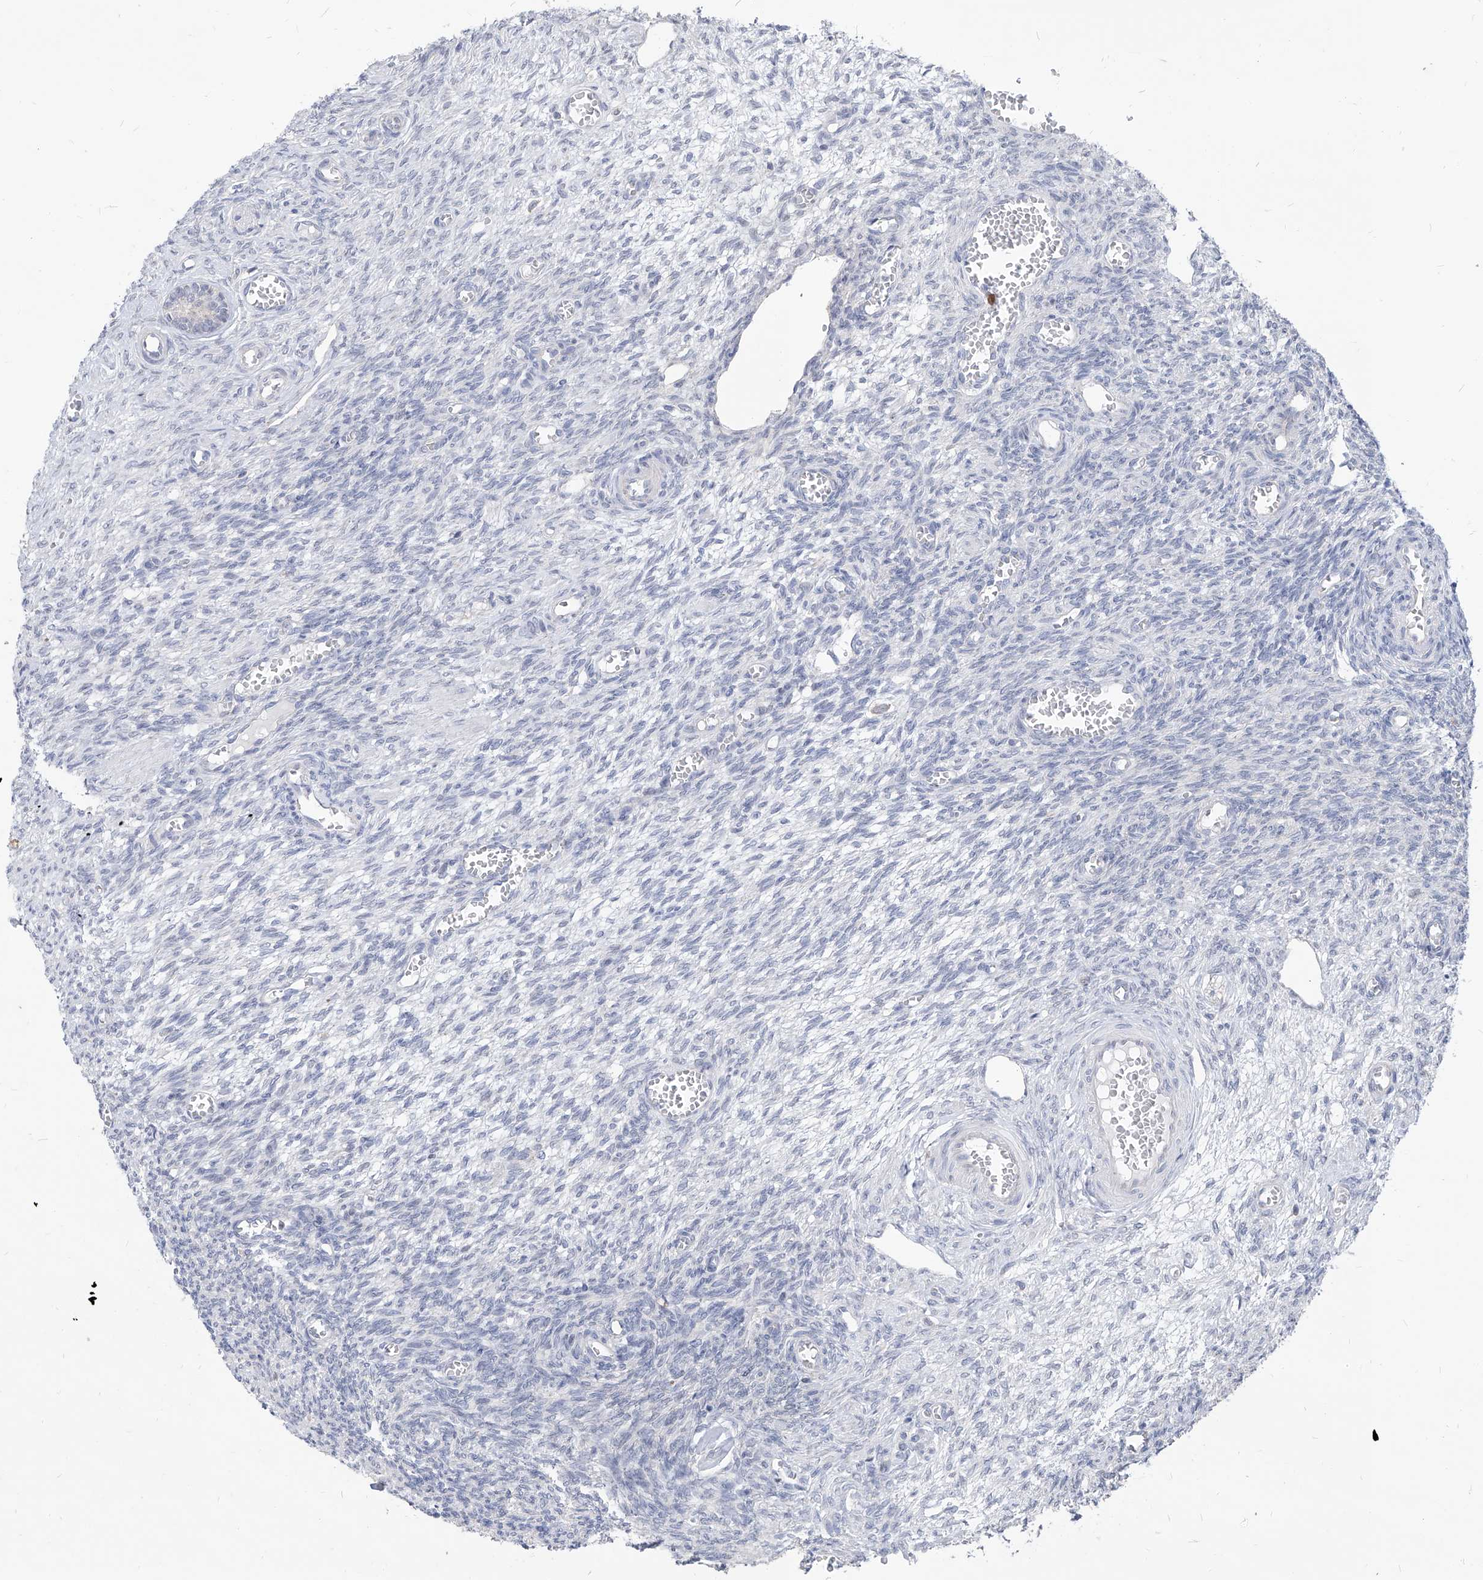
{"staining": {"intensity": "negative", "quantity": "none", "location": "none"}, "tissue": "ovary", "cell_type": "Ovarian stroma cells", "image_type": "normal", "snomed": [{"axis": "morphology", "description": "Normal tissue, NOS"}, {"axis": "topography", "description": "Ovary"}], "caption": "A high-resolution micrograph shows immunohistochemistry (IHC) staining of unremarkable ovary, which displays no significant expression in ovarian stroma cells.", "gene": "AGPS", "patient": {"sex": "female", "age": 27}}